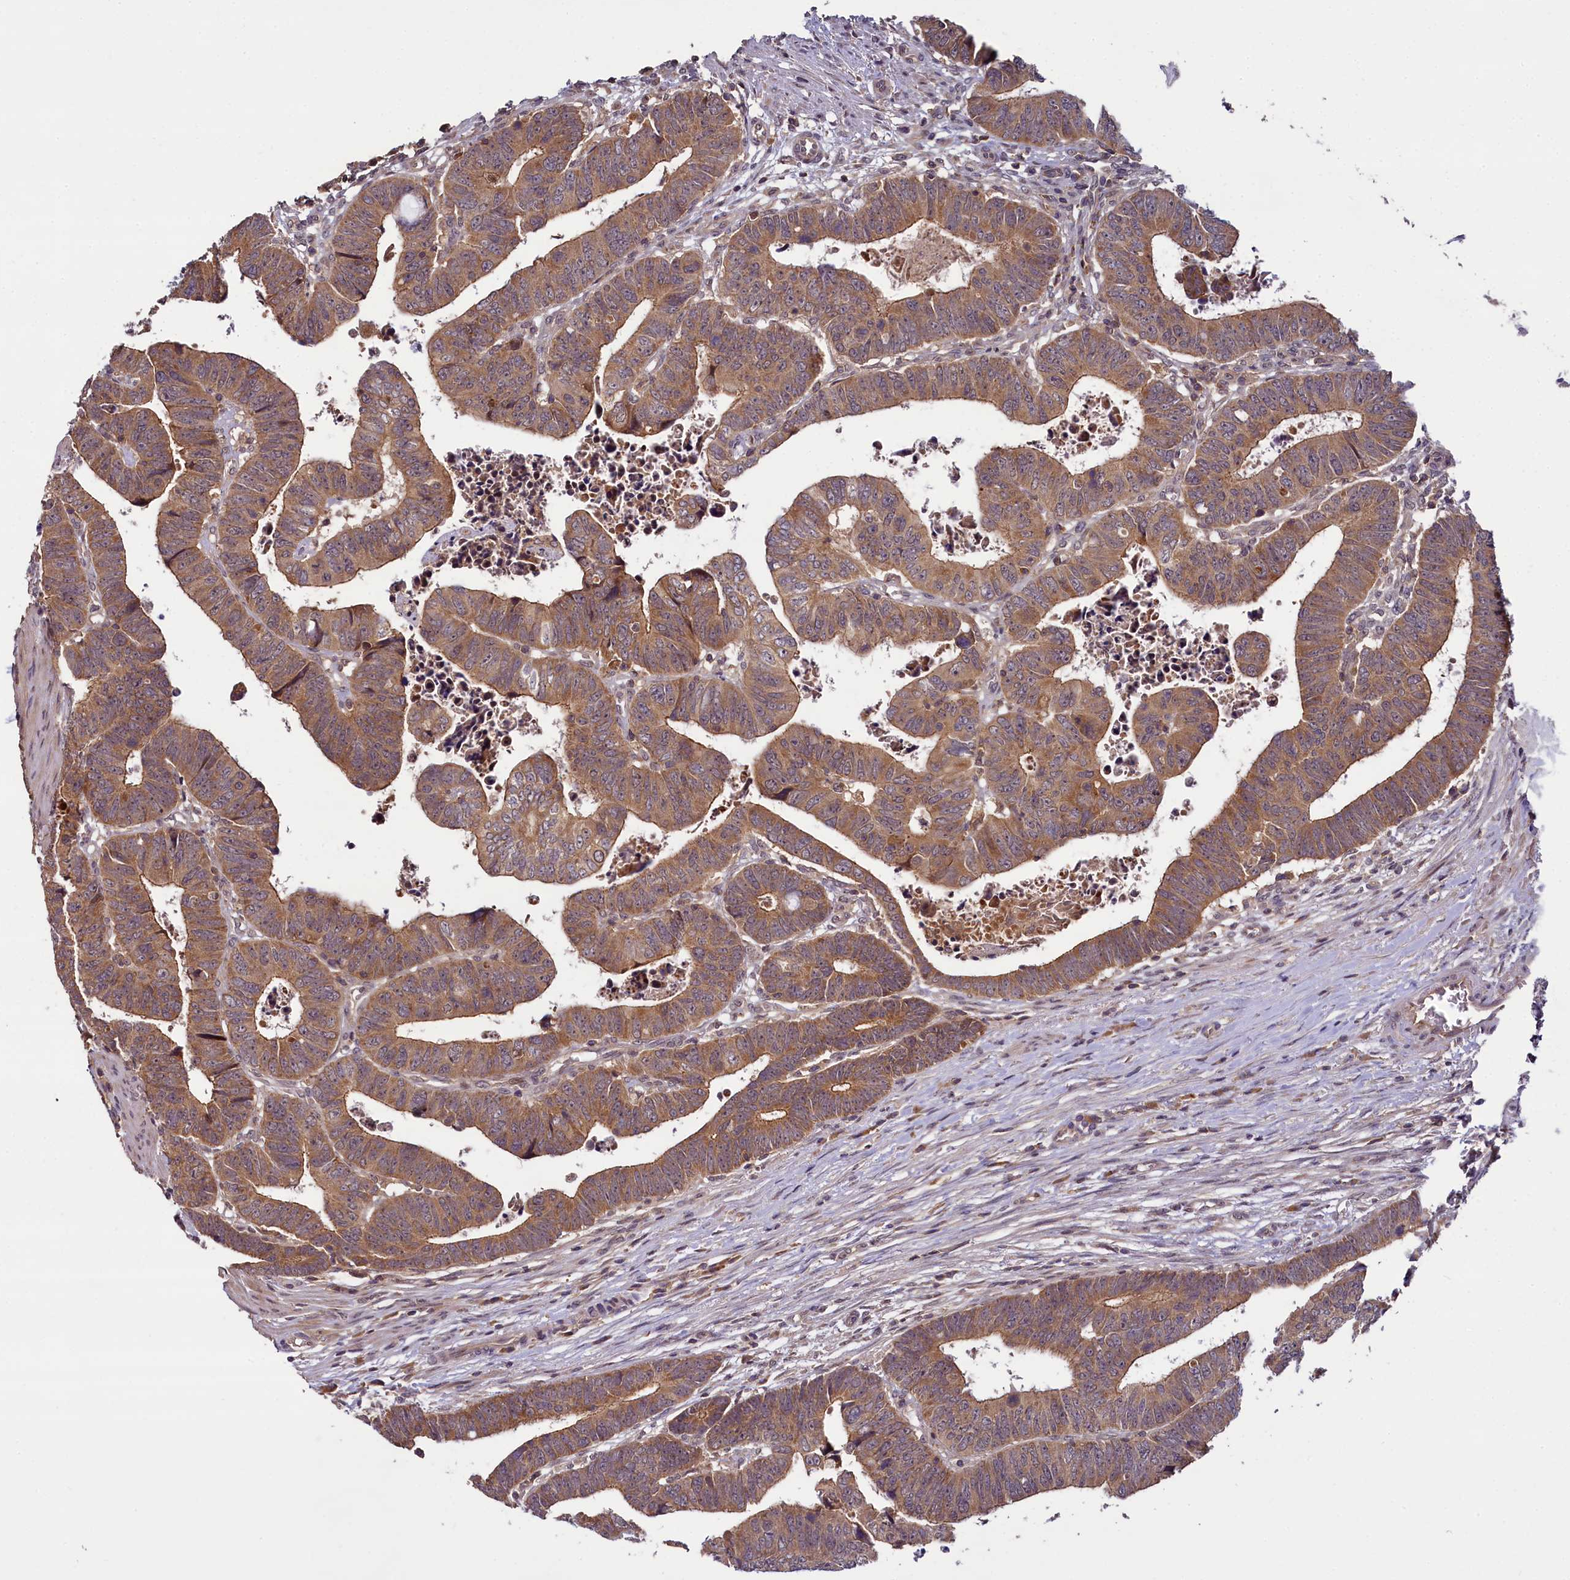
{"staining": {"intensity": "moderate", "quantity": ">75%", "location": "cytoplasmic/membranous"}, "tissue": "colorectal cancer", "cell_type": "Tumor cells", "image_type": "cancer", "snomed": [{"axis": "morphology", "description": "Normal tissue, NOS"}, {"axis": "morphology", "description": "Adenocarcinoma, NOS"}, {"axis": "topography", "description": "Rectum"}], "caption": "Protein expression analysis of colorectal adenocarcinoma exhibits moderate cytoplasmic/membranous staining in about >75% of tumor cells.", "gene": "TMEM39A", "patient": {"sex": "female", "age": 65}}